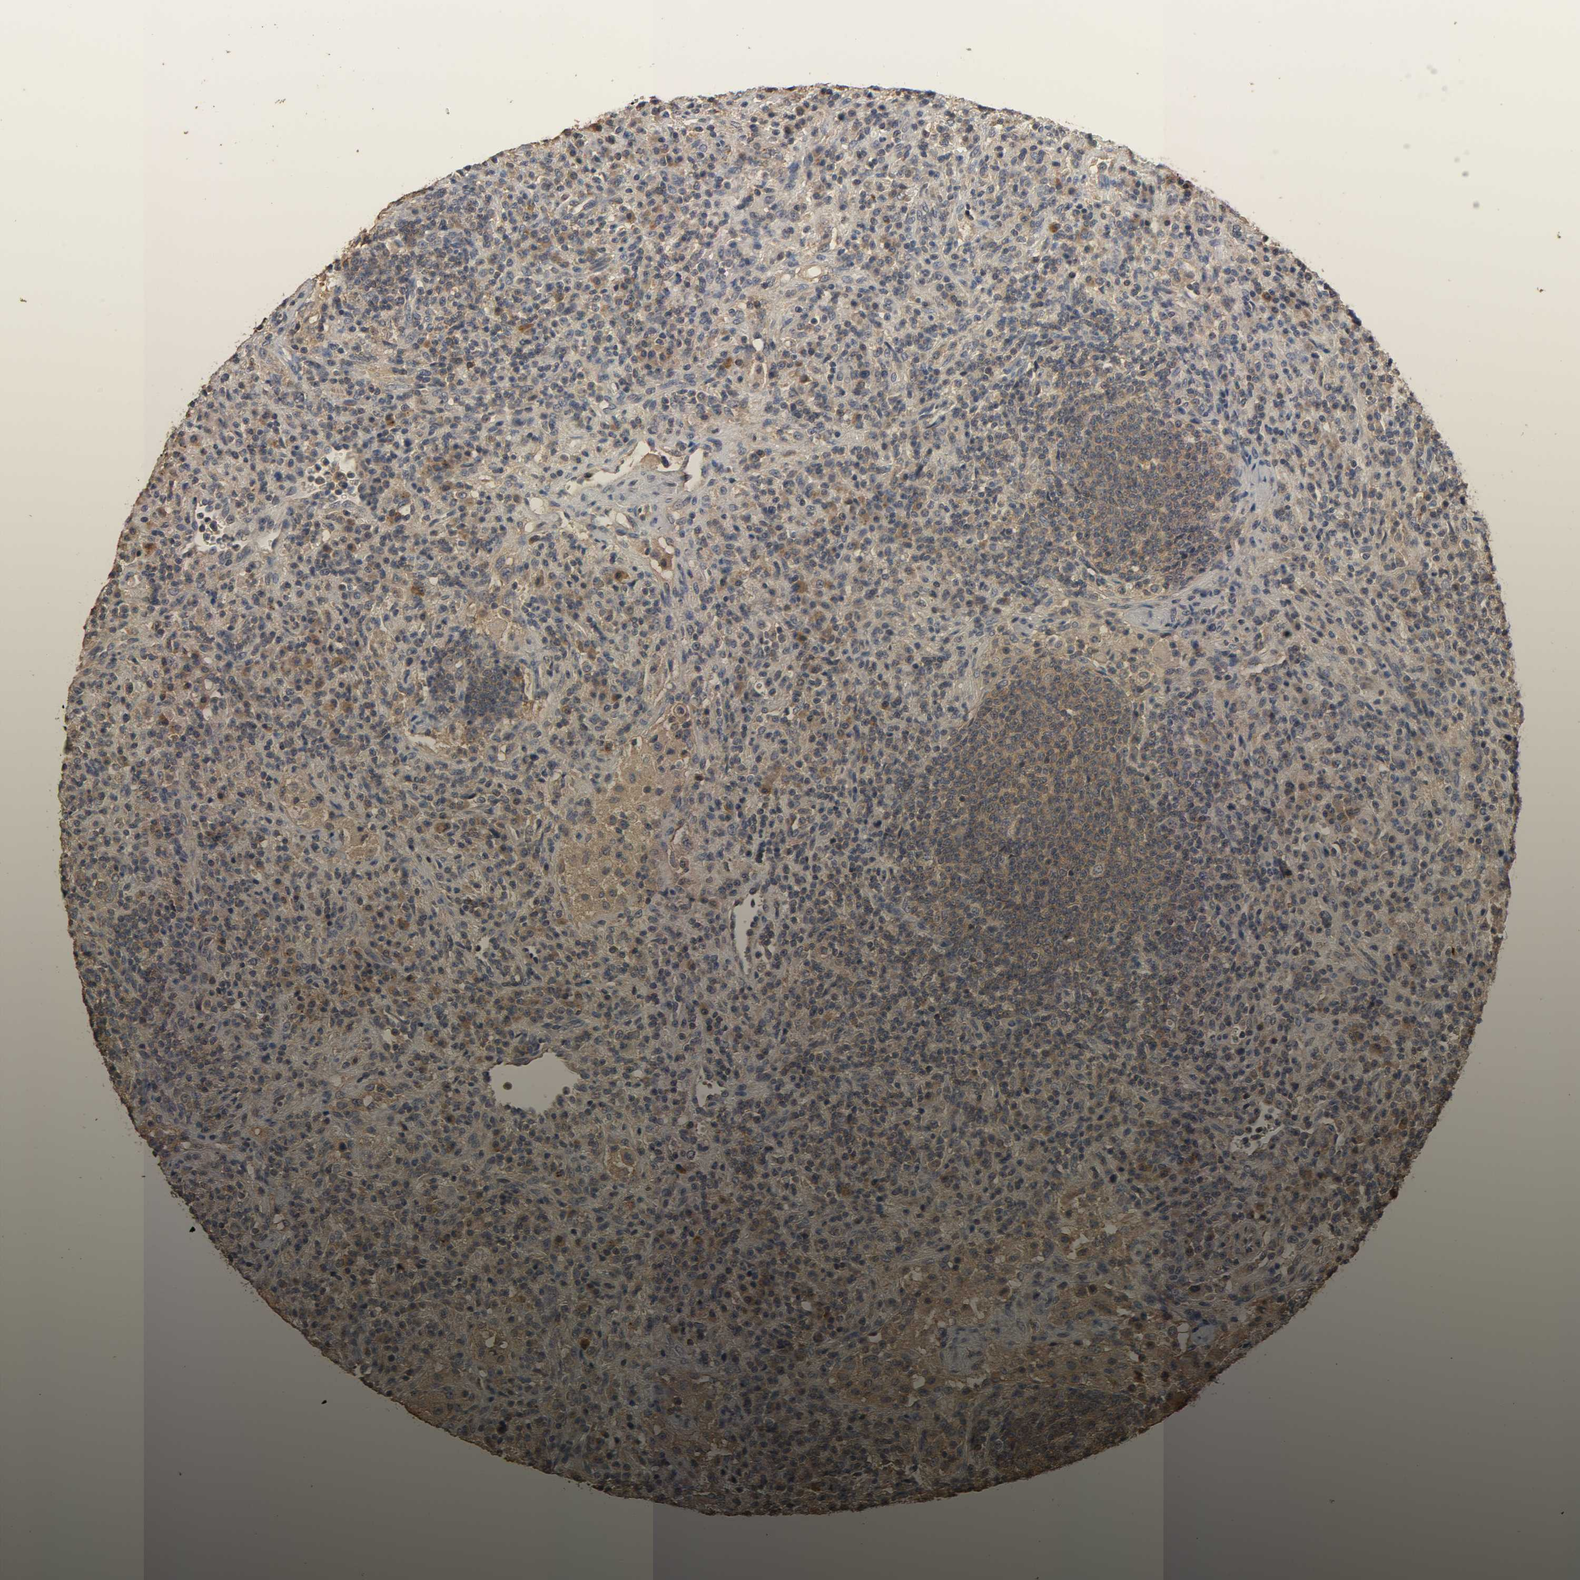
{"staining": {"intensity": "weak", "quantity": ">75%", "location": "cytoplasmic/membranous"}, "tissue": "lymphoma", "cell_type": "Tumor cells", "image_type": "cancer", "snomed": [{"axis": "morphology", "description": "Hodgkin's disease, NOS"}, {"axis": "topography", "description": "Lymph node"}], "caption": "Brown immunohistochemical staining in human lymphoma reveals weak cytoplasmic/membranous positivity in about >75% of tumor cells.", "gene": "ARHGEF7", "patient": {"sex": "male", "age": 65}}